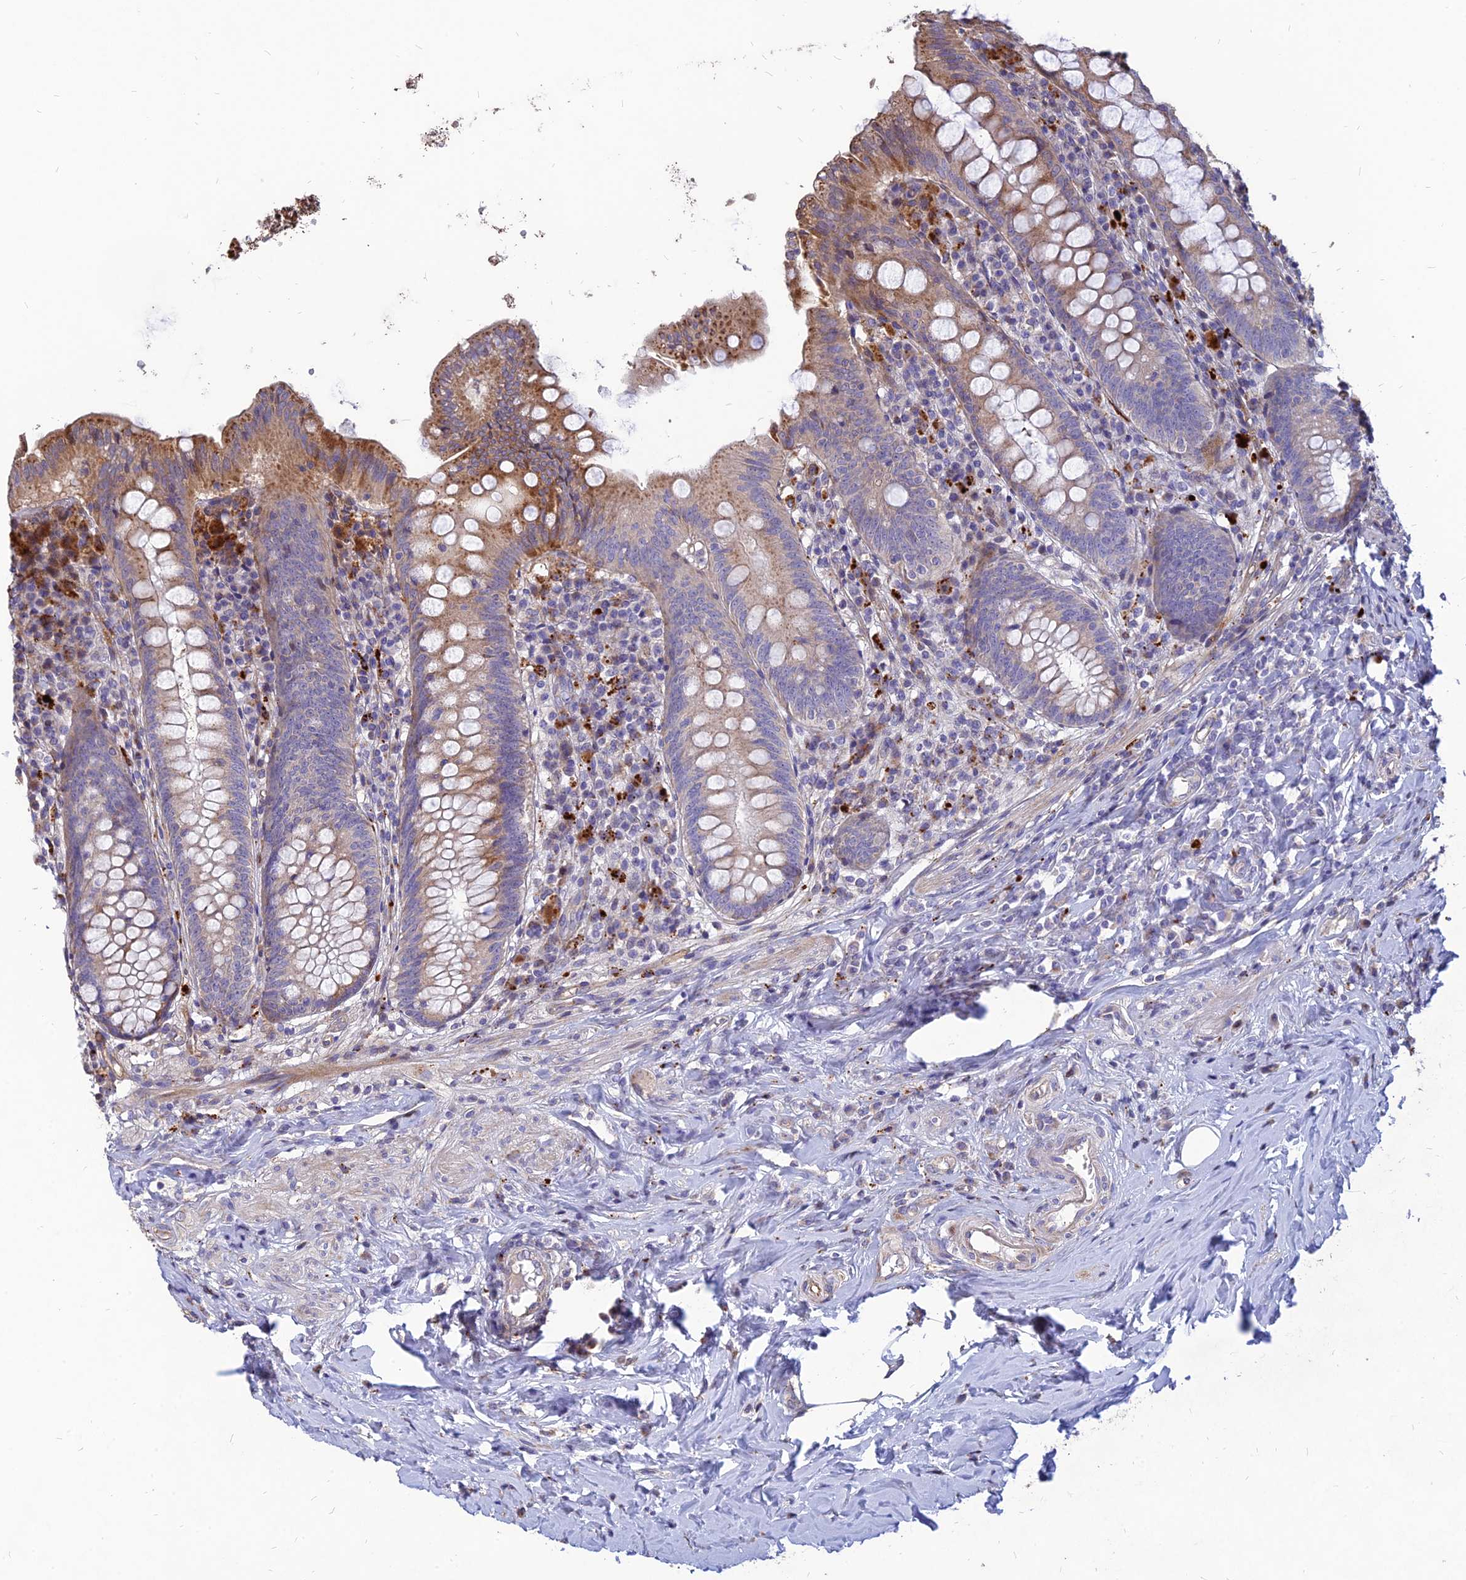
{"staining": {"intensity": "moderate", "quantity": "25%-75%", "location": "cytoplasmic/membranous"}, "tissue": "appendix", "cell_type": "Glandular cells", "image_type": "normal", "snomed": [{"axis": "morphology", "description": "Normal tissue, NOS"}, {"axis": "topography", "description": "Appendix"}], "caption": "Moderate cytoplasmic/membranous protein positivity is present in about 25%-75% of glandular cells in appendix.", "gene": "ST3GAL6", "patient": {"sex": "female", "age": 54}}